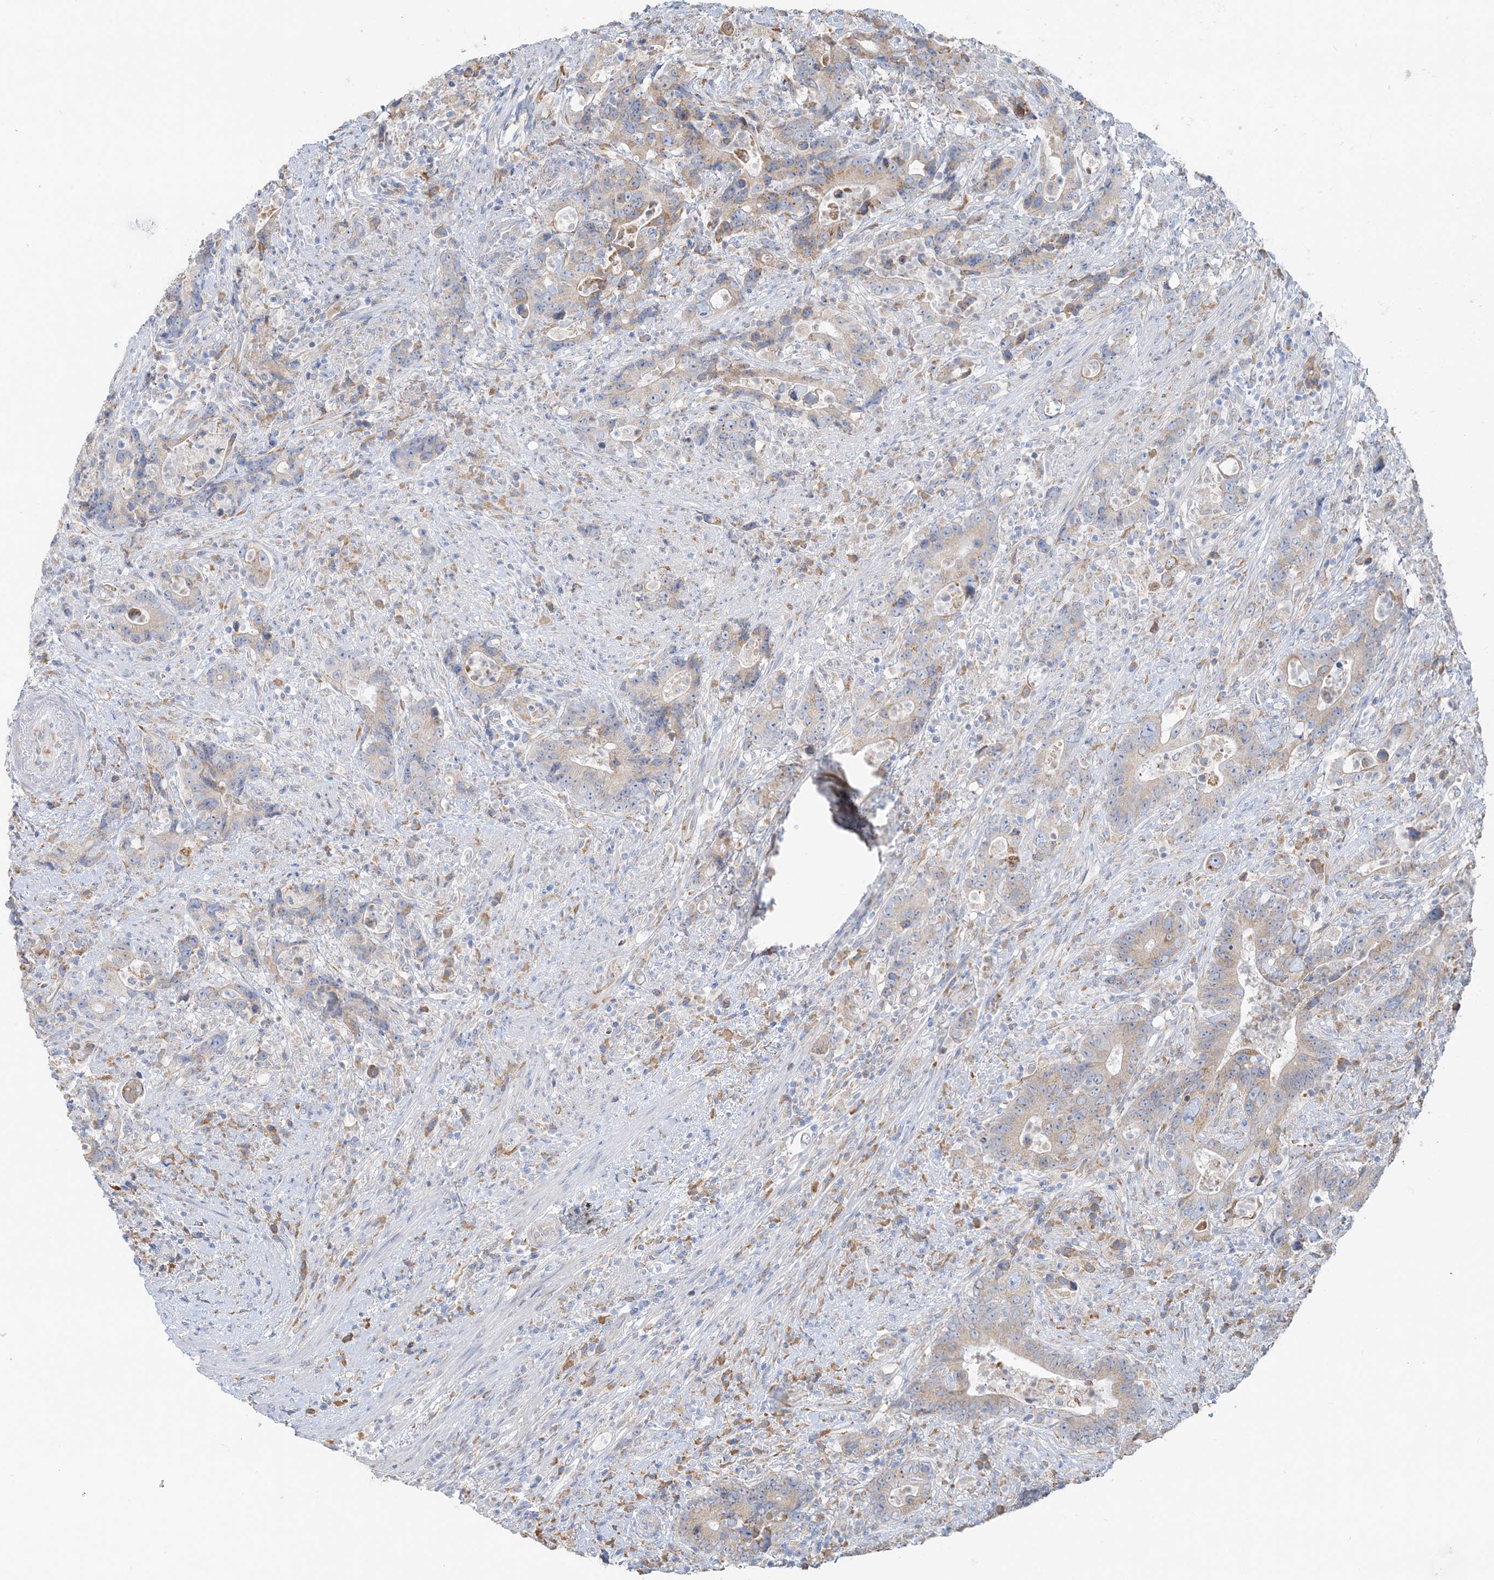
{"staining": {"intensity": "weak", "quantity": "25%-75%", "location": "cytoplasmic/membranous"}, "tissue": "colorectal cancer", "cell_type": "Tumor cells", "image_type": "cancer", "snomed": [{"axis": "morphology", "description": "Adenocarcinoma, NOS"}, {"axis": "topography", "description": "Colon"}], "caption": "IHC staining of colorectal cancer, which exhibits low levels of weak cytoplasmic/membranous expression in about 25%-75% of tumor cells indicating weak cytoplasmic/membranous protein positivity. The staining was performed using DAB (3,3'-diaminobenzidine) (brown) for protein detection and nuclei were counterstained in hematoxylin (blue).", "gene": "TBC1D5", "patient": {"sex": "female", "age": 75}}